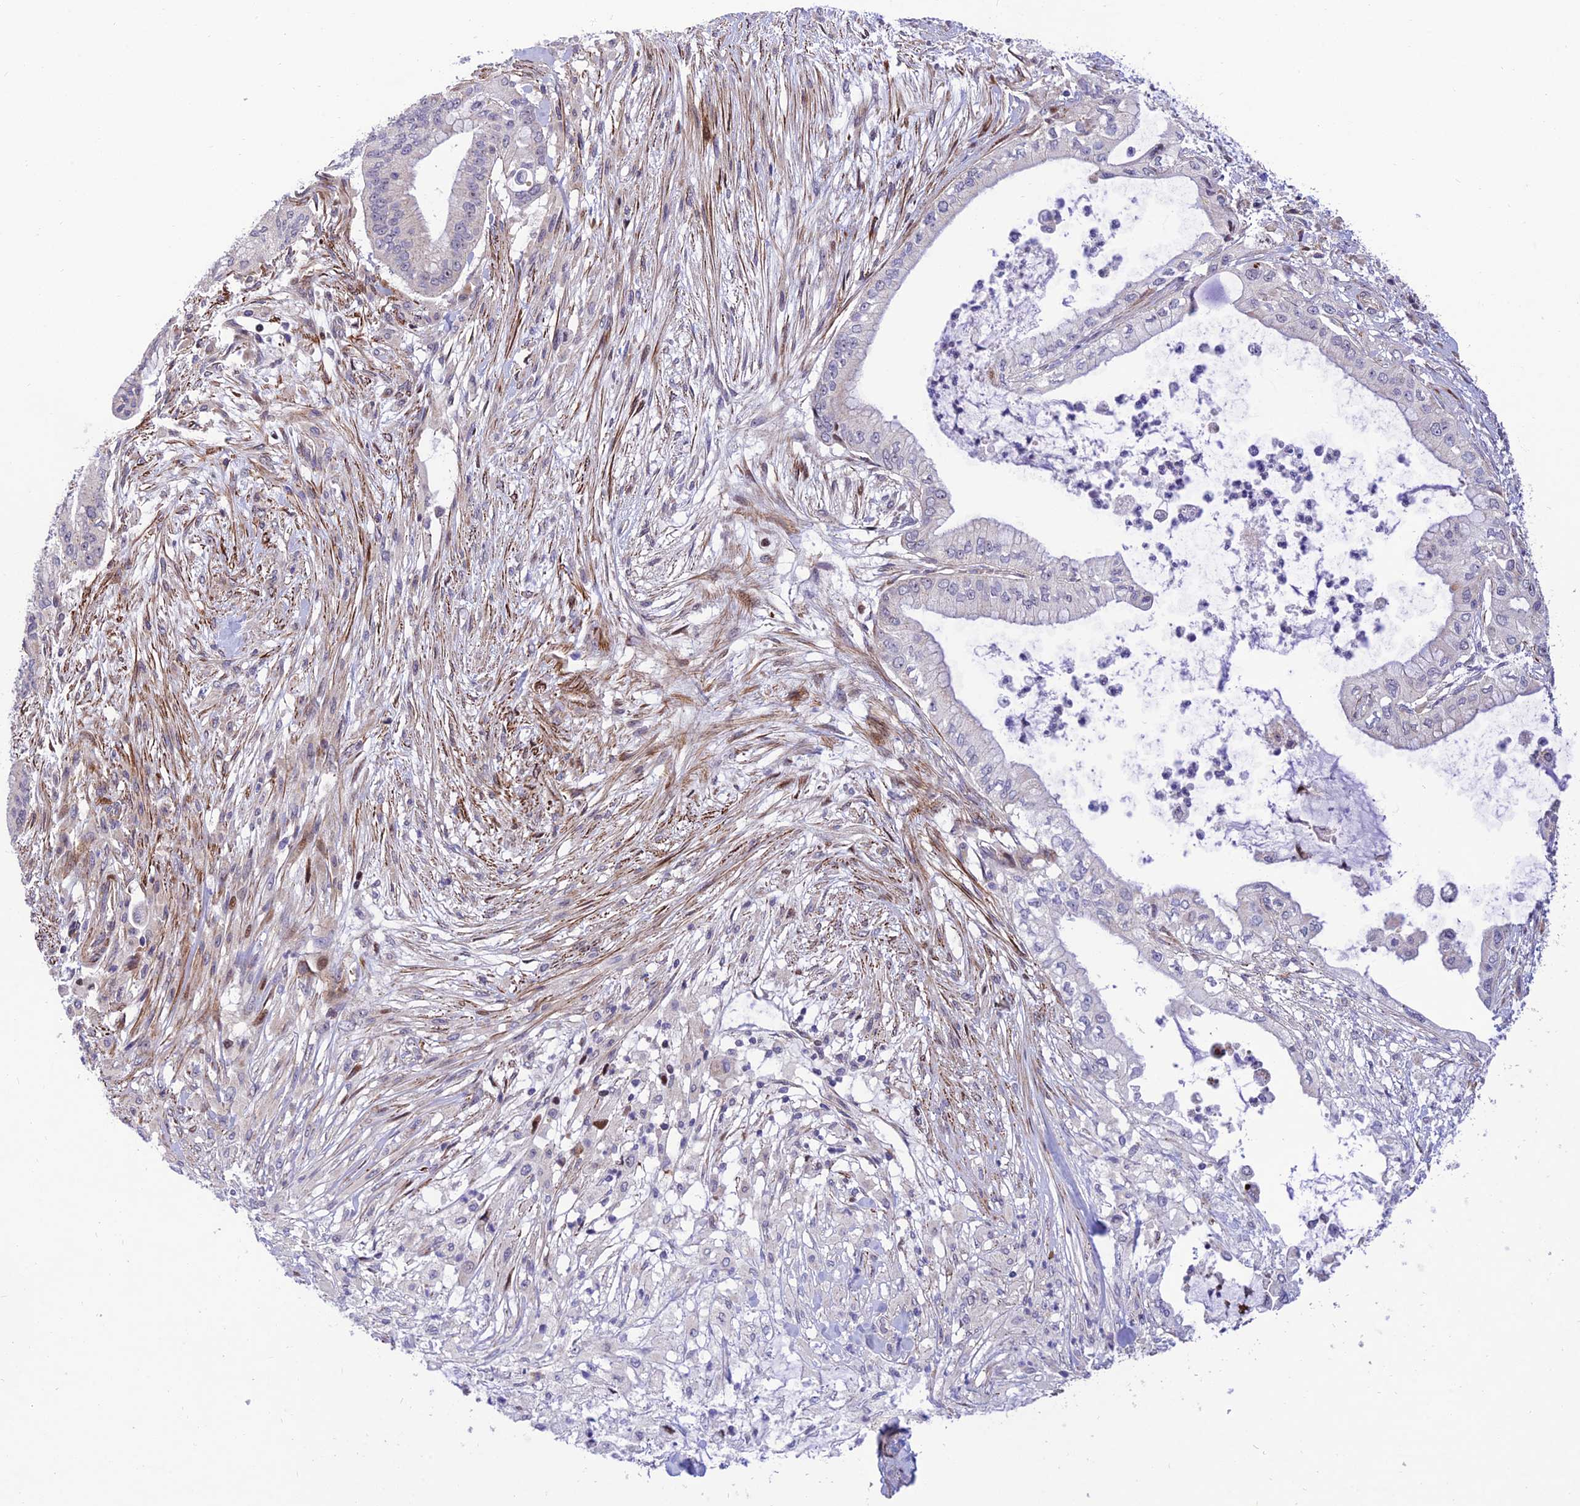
{"staining": {"intensity": "weak", "quantity": "<25%", "location": "nuclear"}, "tissue": "pancreatic cancer", "cell_type": "Tumor cells", "image_type": "cancer", "snomed": [{"axis": "morphology", "description": "Adenocarcinoma, NOS"}, {"axis": "topography", "description": "Pancreas"}], "caption": "A histopathology image of human pancreatic cancer (adenocarcinoma) is negative for staining in tumor cells.", "gene": "KBTBD7", "patient": {"sex": "male", "age": 46}}